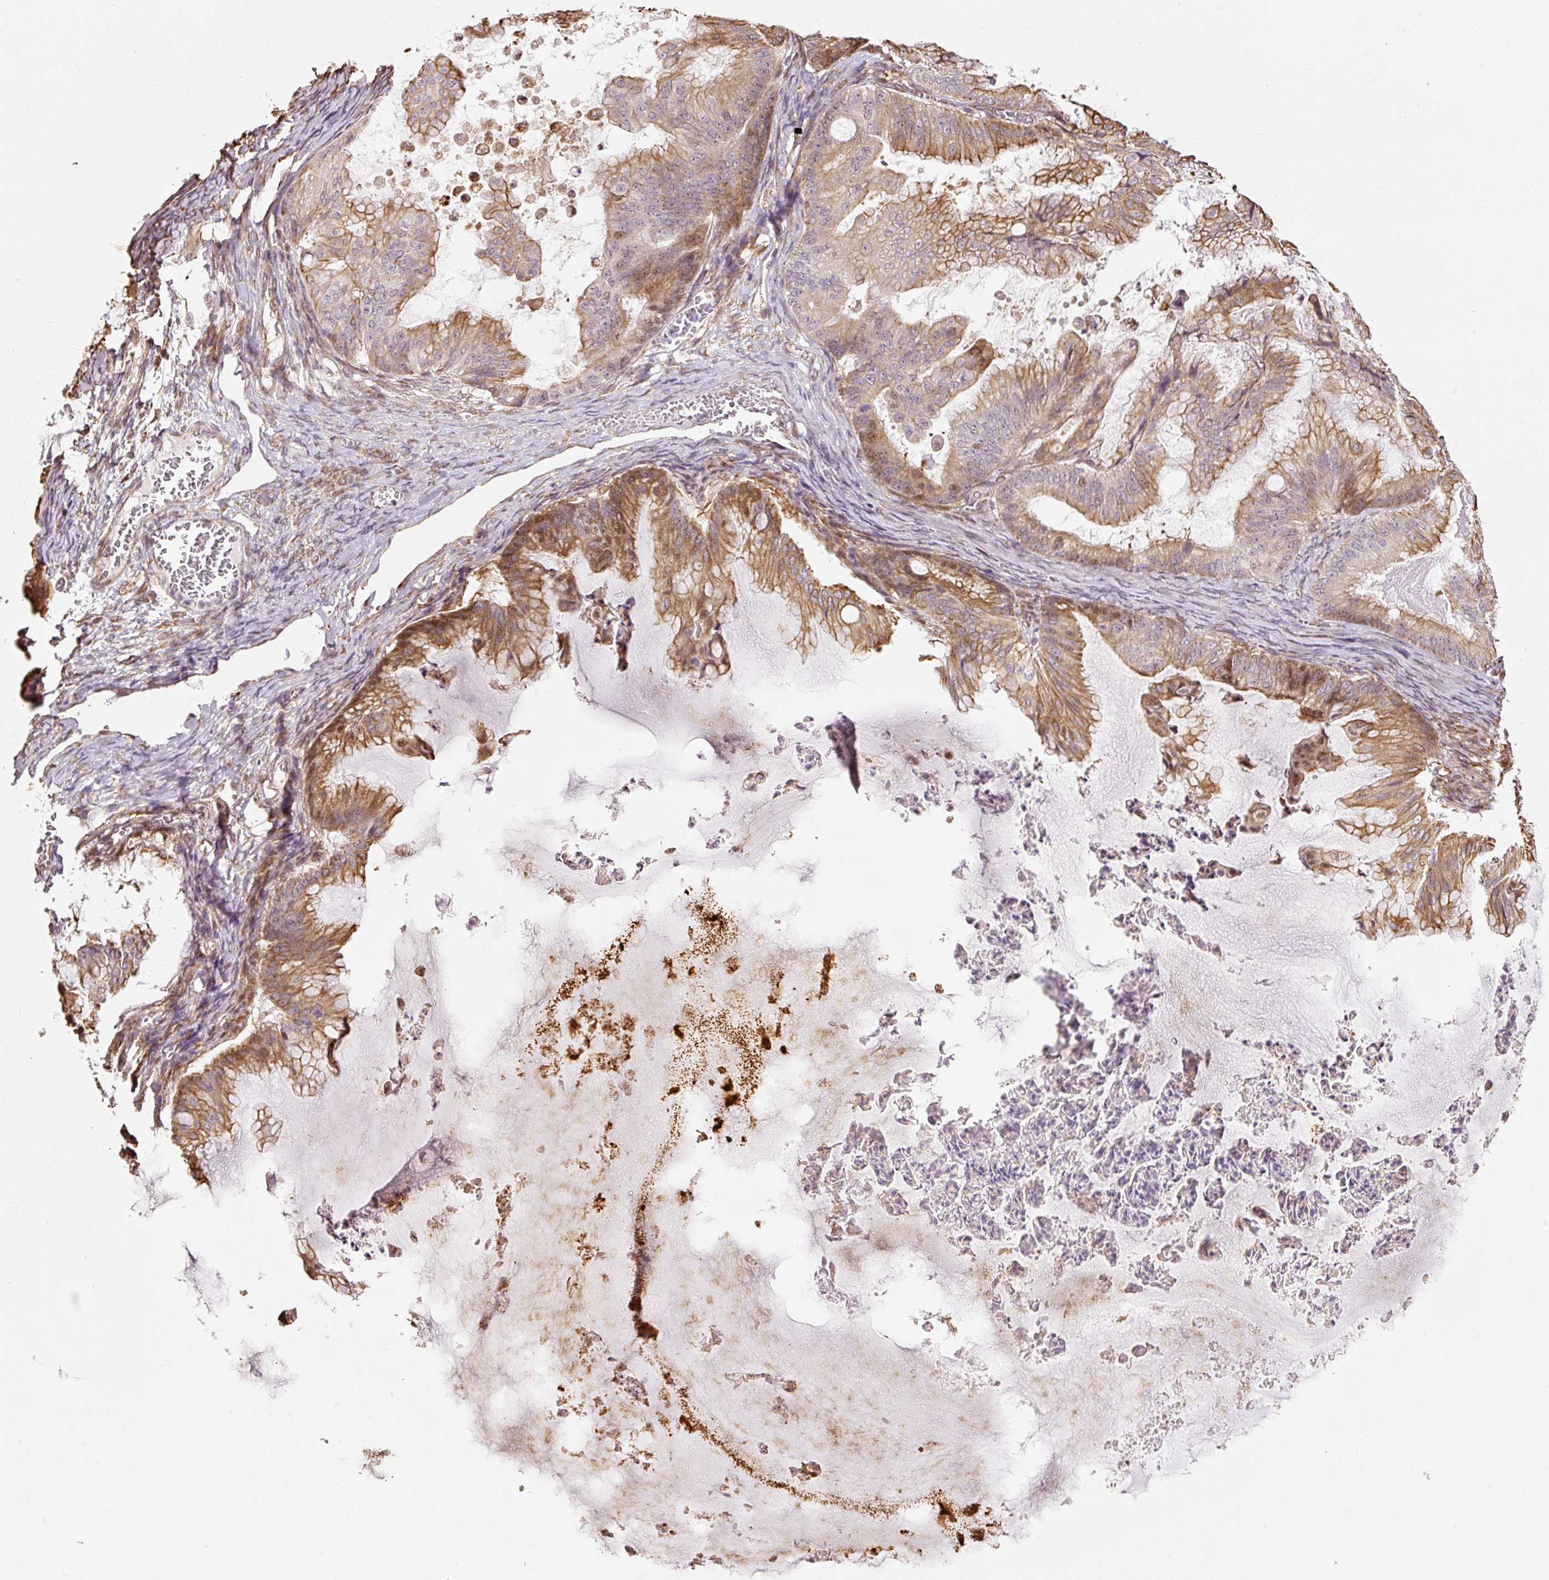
{"staining": {"intensity": "moderate", "quantity": ">75%", "location": "cytoplasmic/membranous"}, "tissue": "ovarian cancer", "cell_type": "Tumor cells", "image_type": "cancer", "snomed": [{"axis": "morphology", "description": "Cystadenocarcinoma, mucinous, NOS"}, {"axis": "topography", "description": "Ovary"}], "caption": "Human ovarian cancer (mucinous cystadenocarcinoma) stained with a brown dye demonstrates moderate cytoplasmic/membranous positive positivity in approximately >75% of tumor cells.", "gene": "ETF1", "patient": {"sex": "female", "age": 71}}